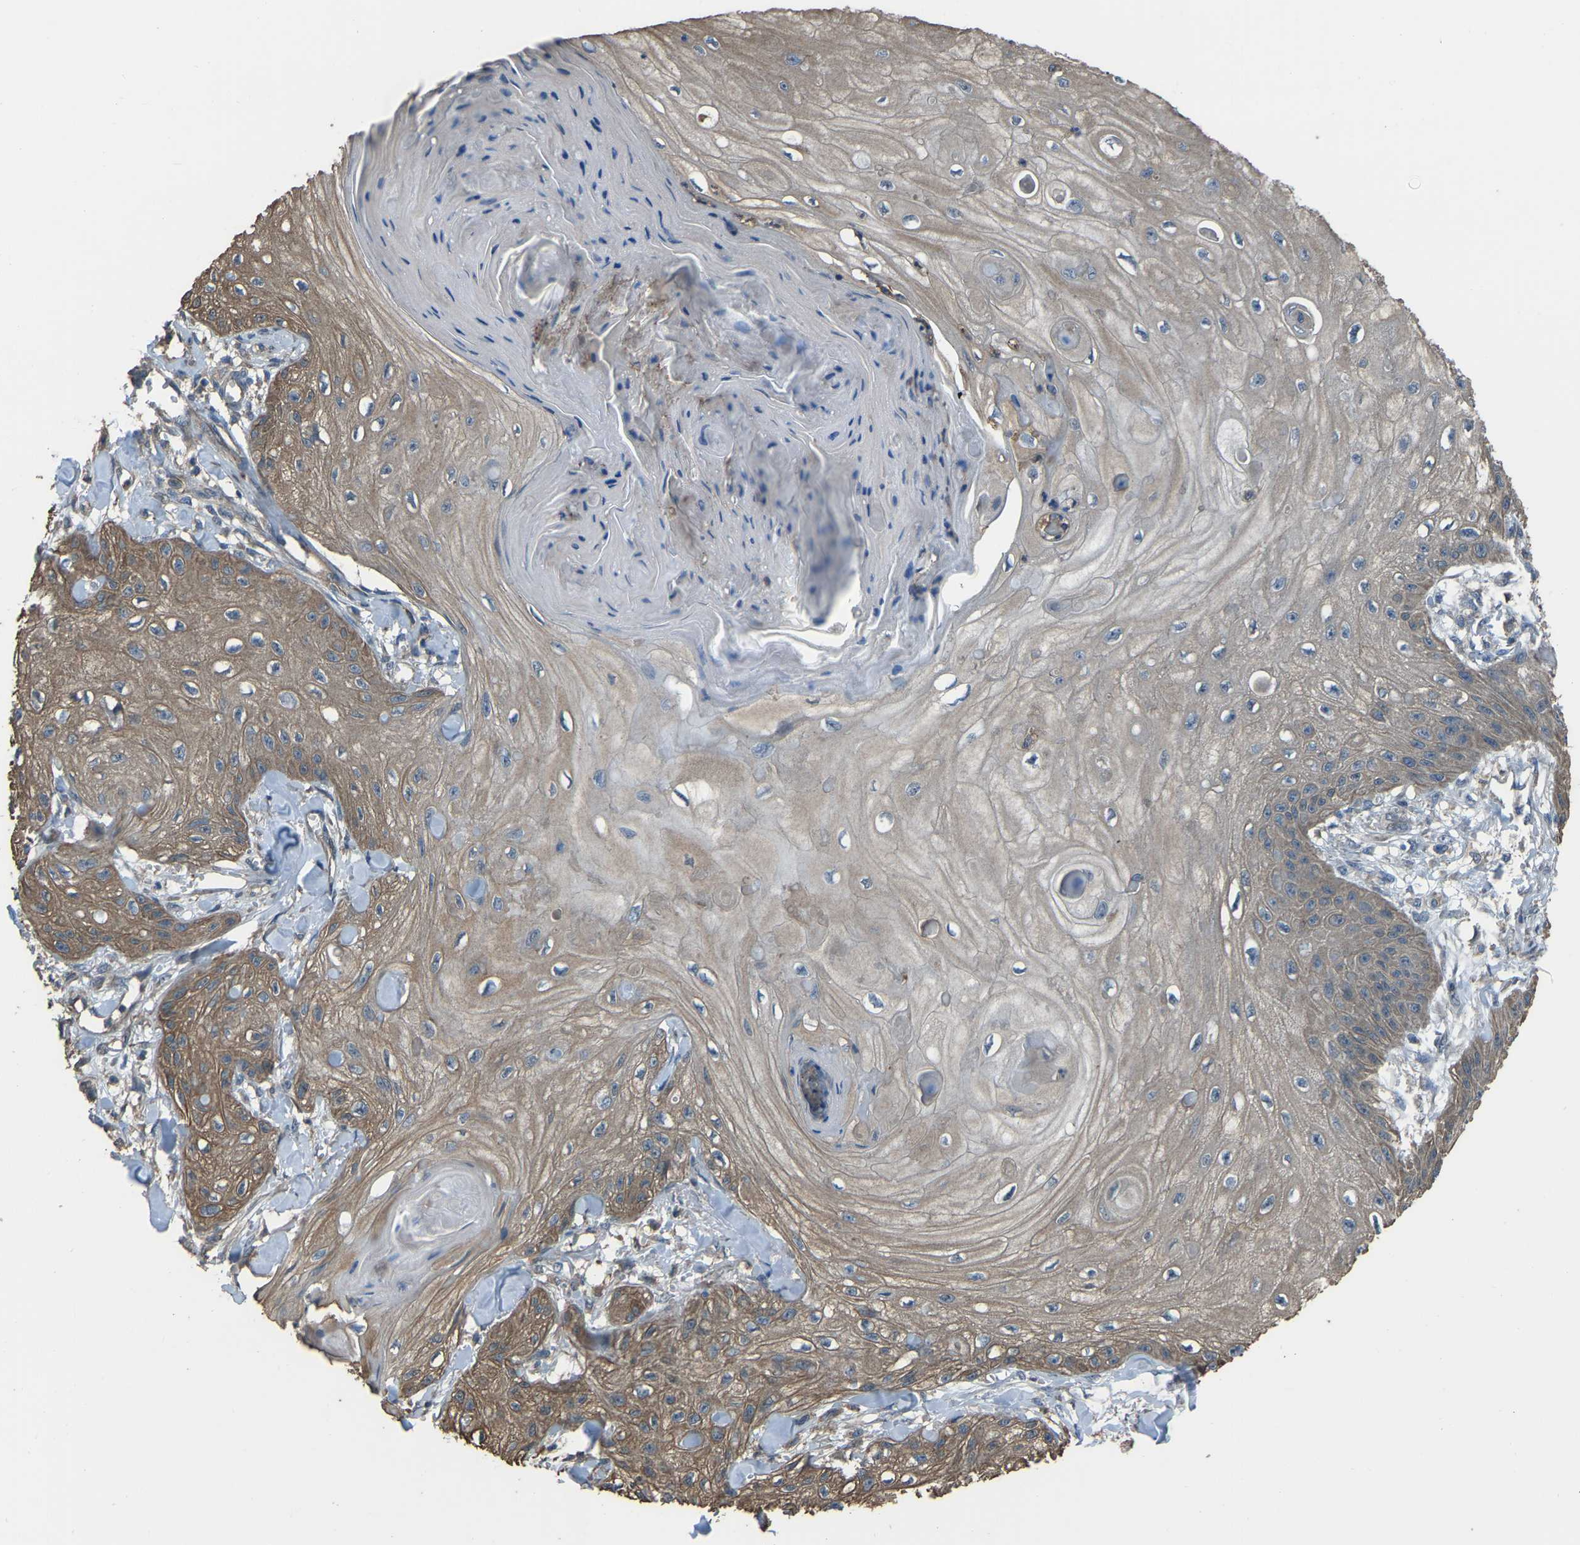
{"staining": {"intensity": "moderate", "quantity": "25%-75%", "location": "cytoplasmic/membranous"}, "tissue": "skin cancer", "cell_type": "Tumor cells", "image_type": "cancer", "snomed": [{"axis": "morphology", "description": "Squamous cell carcinoma, NOS"}, {"axis": "topography", "description": "Skin"}], "caption": "There is medium levels of moderate cytoplasmic/membranous positivity in tumor cells of skin squamous cell carcinoma, as demonstrated by immunohistochemical staining (brown color).", "gene": "SLC4A2", "patient": {"sex": "male", "age": 74}}